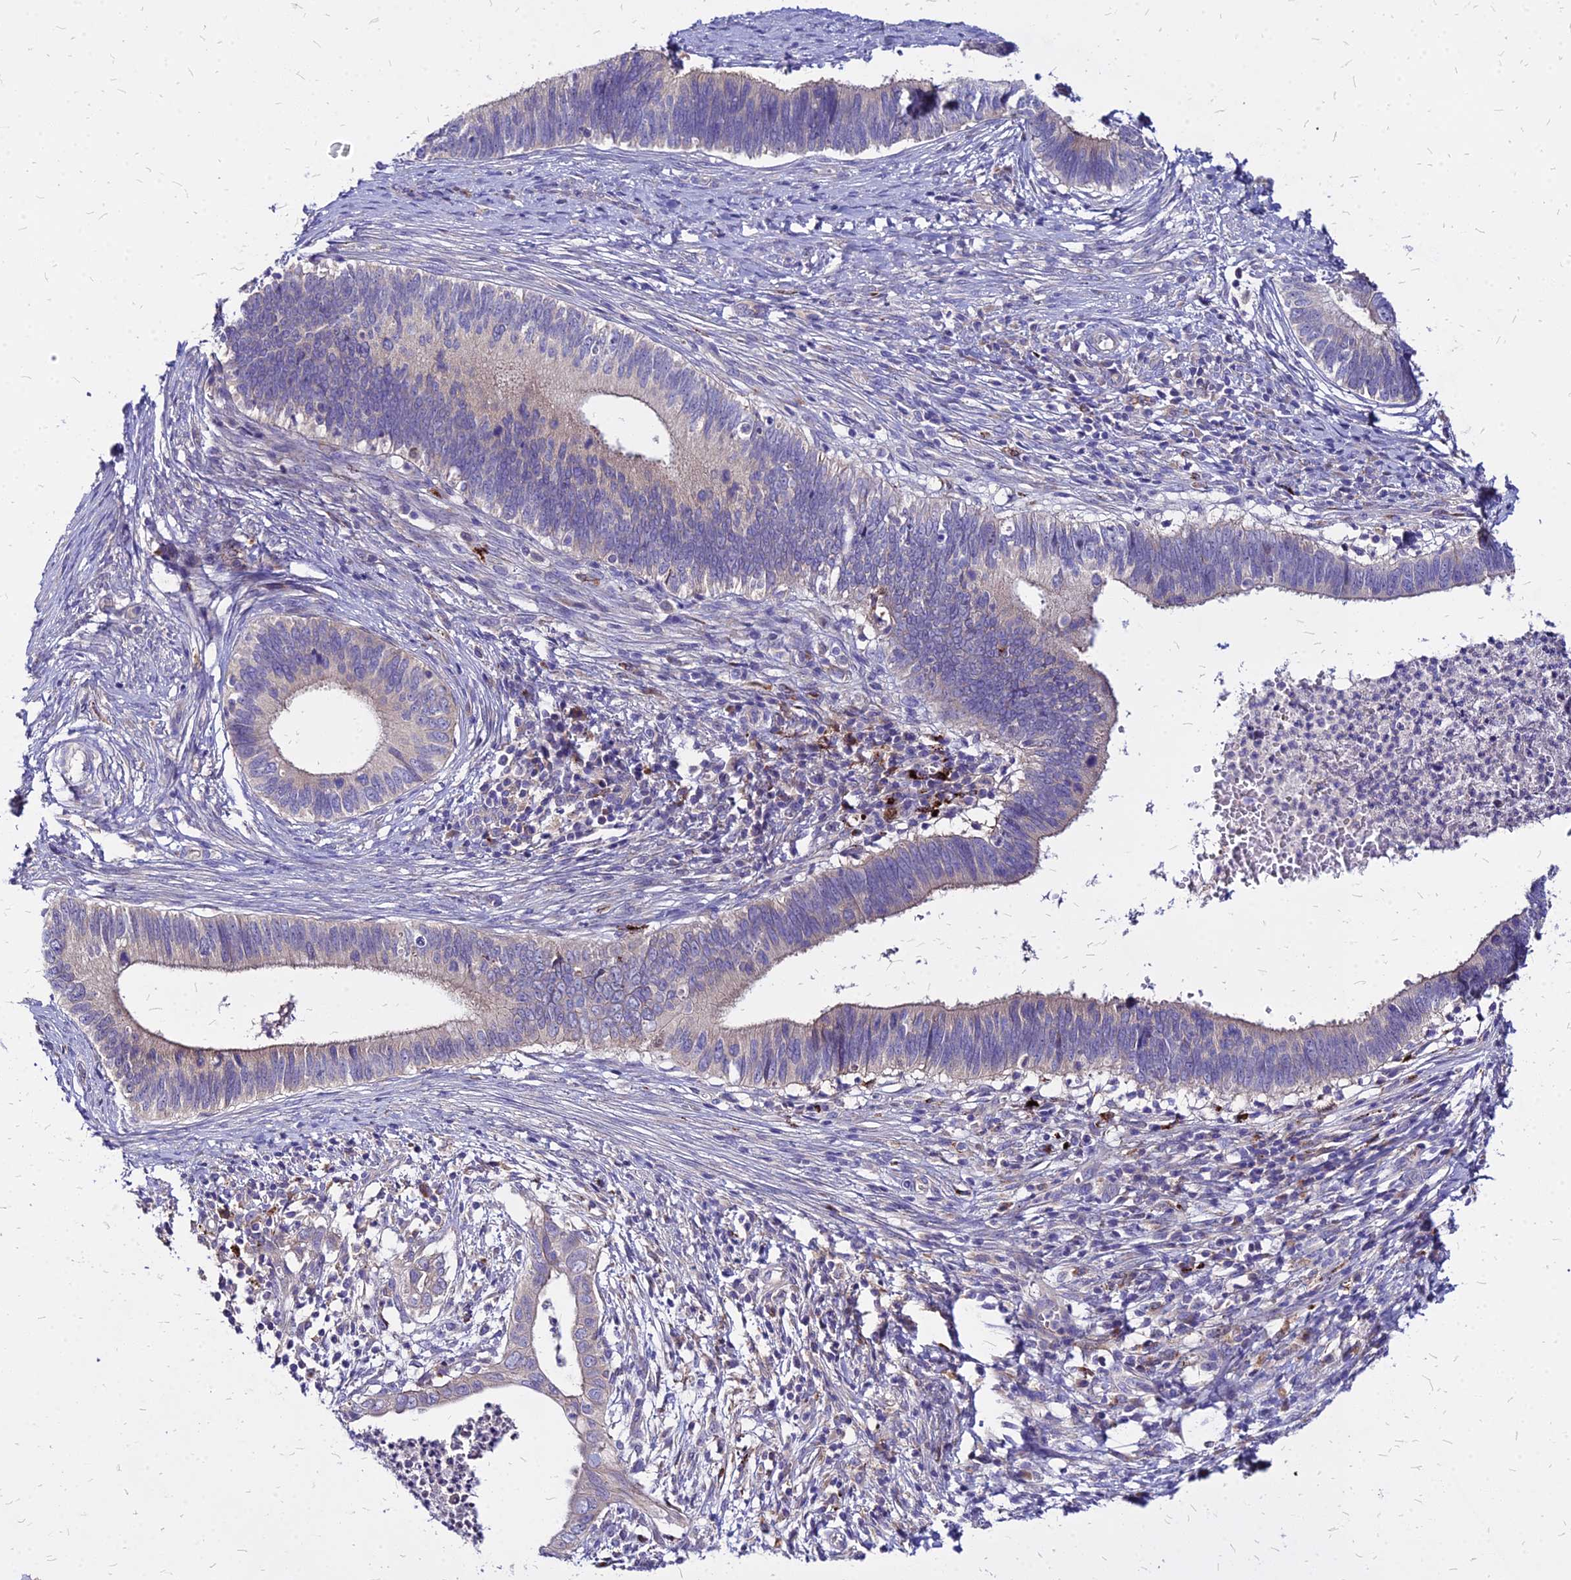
{"staining": {"intensity": "negative", "quantity": "none", "location": "none"}, "tissue": "cervical cancer", "cell_type": "Tumor cells", "image_type": "cancer", "snomed": [{"axis": "morphology", "description": "Adenocarcinoma, NOS"}, {"axis": "topography", "description": "Cervix"}], "caption": "Immunohistochemistry (IHC) photomicrograph of neoplastic tissue: human cervical adenocarcinoma stained with DAB exhibits no significant protein positivity in tumor cells.", "gene": "COMMD10", "patient": {"sex": "female", "age": 42}}